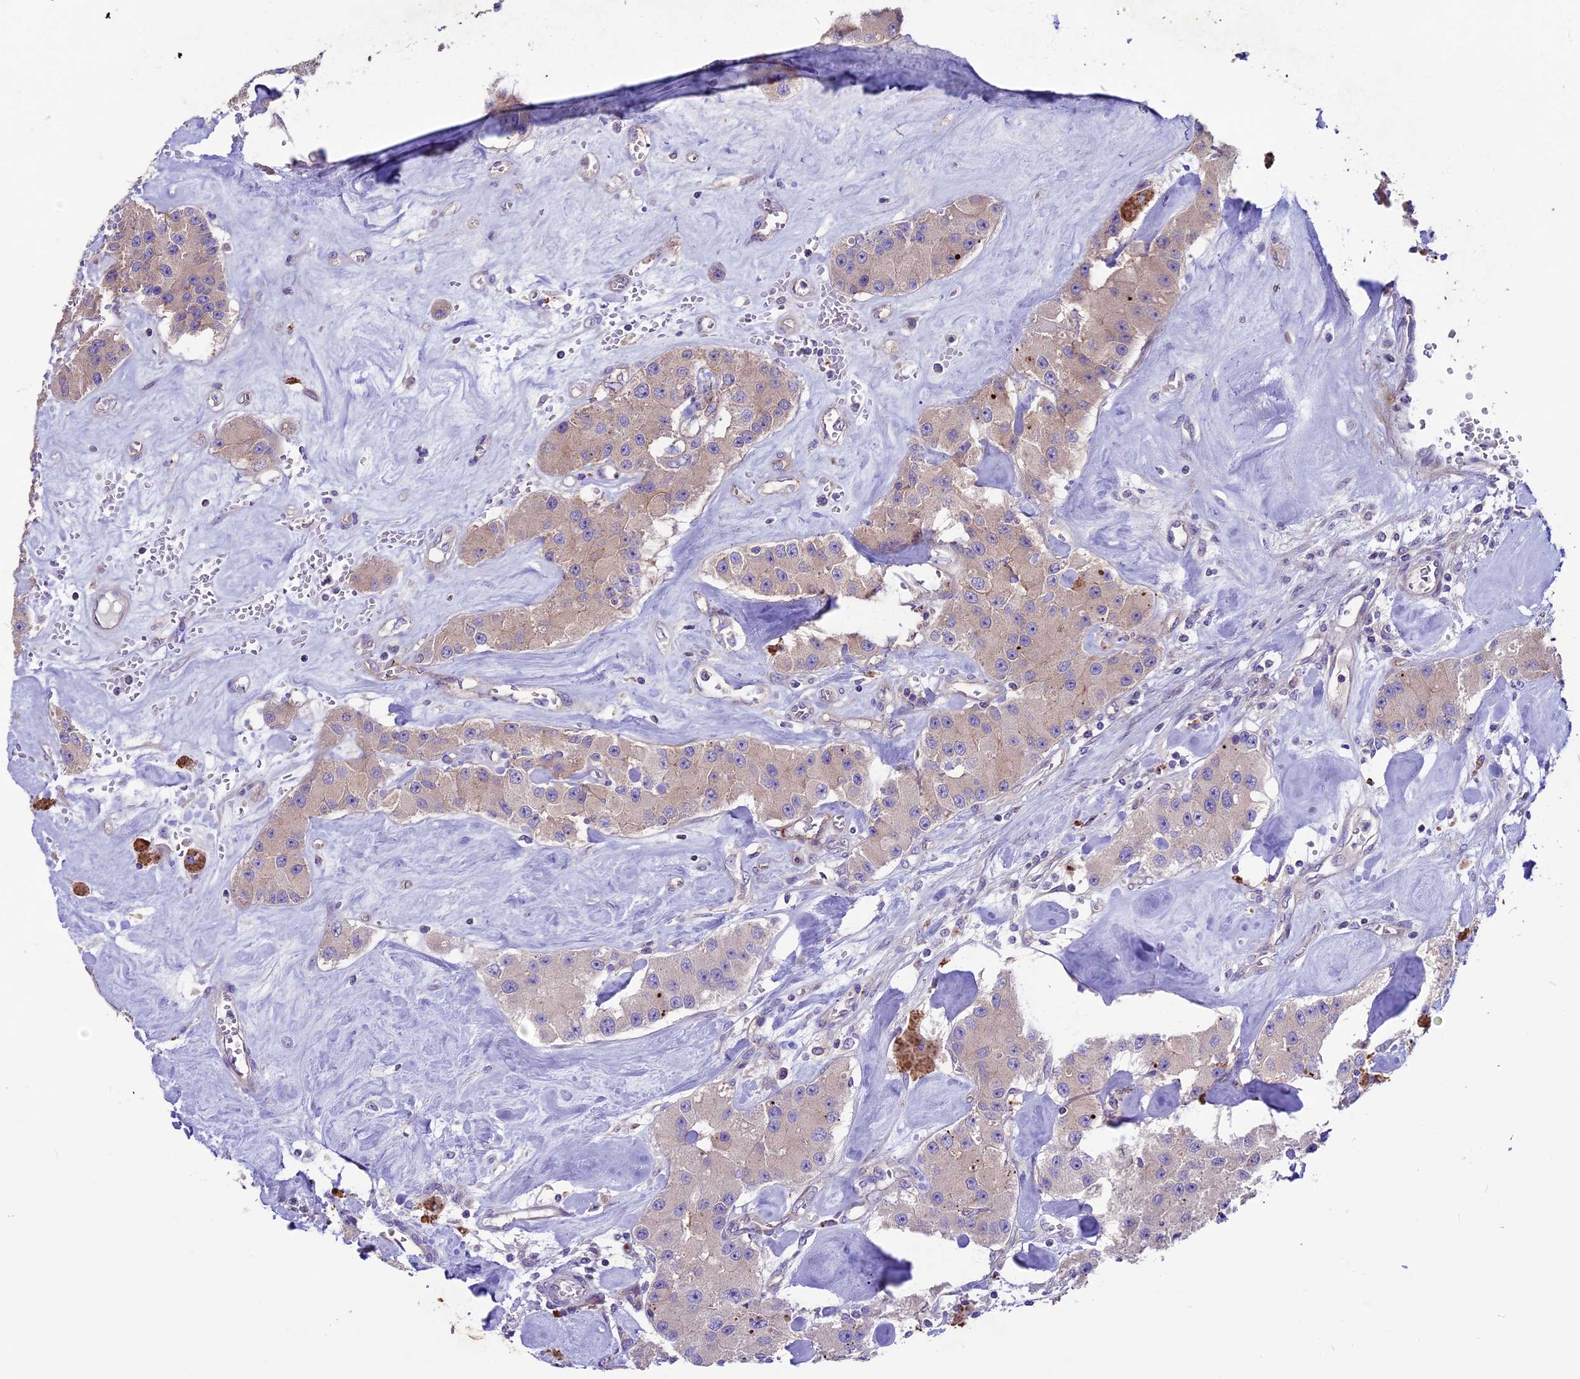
{"staining": {"intensity": "weak", "quantity": ">75%", "location": "cytoplasmic/membranous"}, "tissue": "carcinoid", "cell_type": "Tumor cells", "image_type": "cancer", "snomed": [{"axis": "morphology", "description": "Carcinoid, malignant, NOS"}, {"axis": "topography", "description": "Pancreas"}], "caption": "Malignant carcinoid stained with DAB immunohistochemistry reveals low levels of weak cytoplasmic/membranous staining in approximately >75% of tumor cells. (DAB = brown stain, brightfield microscopy at high magnification).", "gene": "CD99L2", "patient": {"sex": "male", "age": 41}}